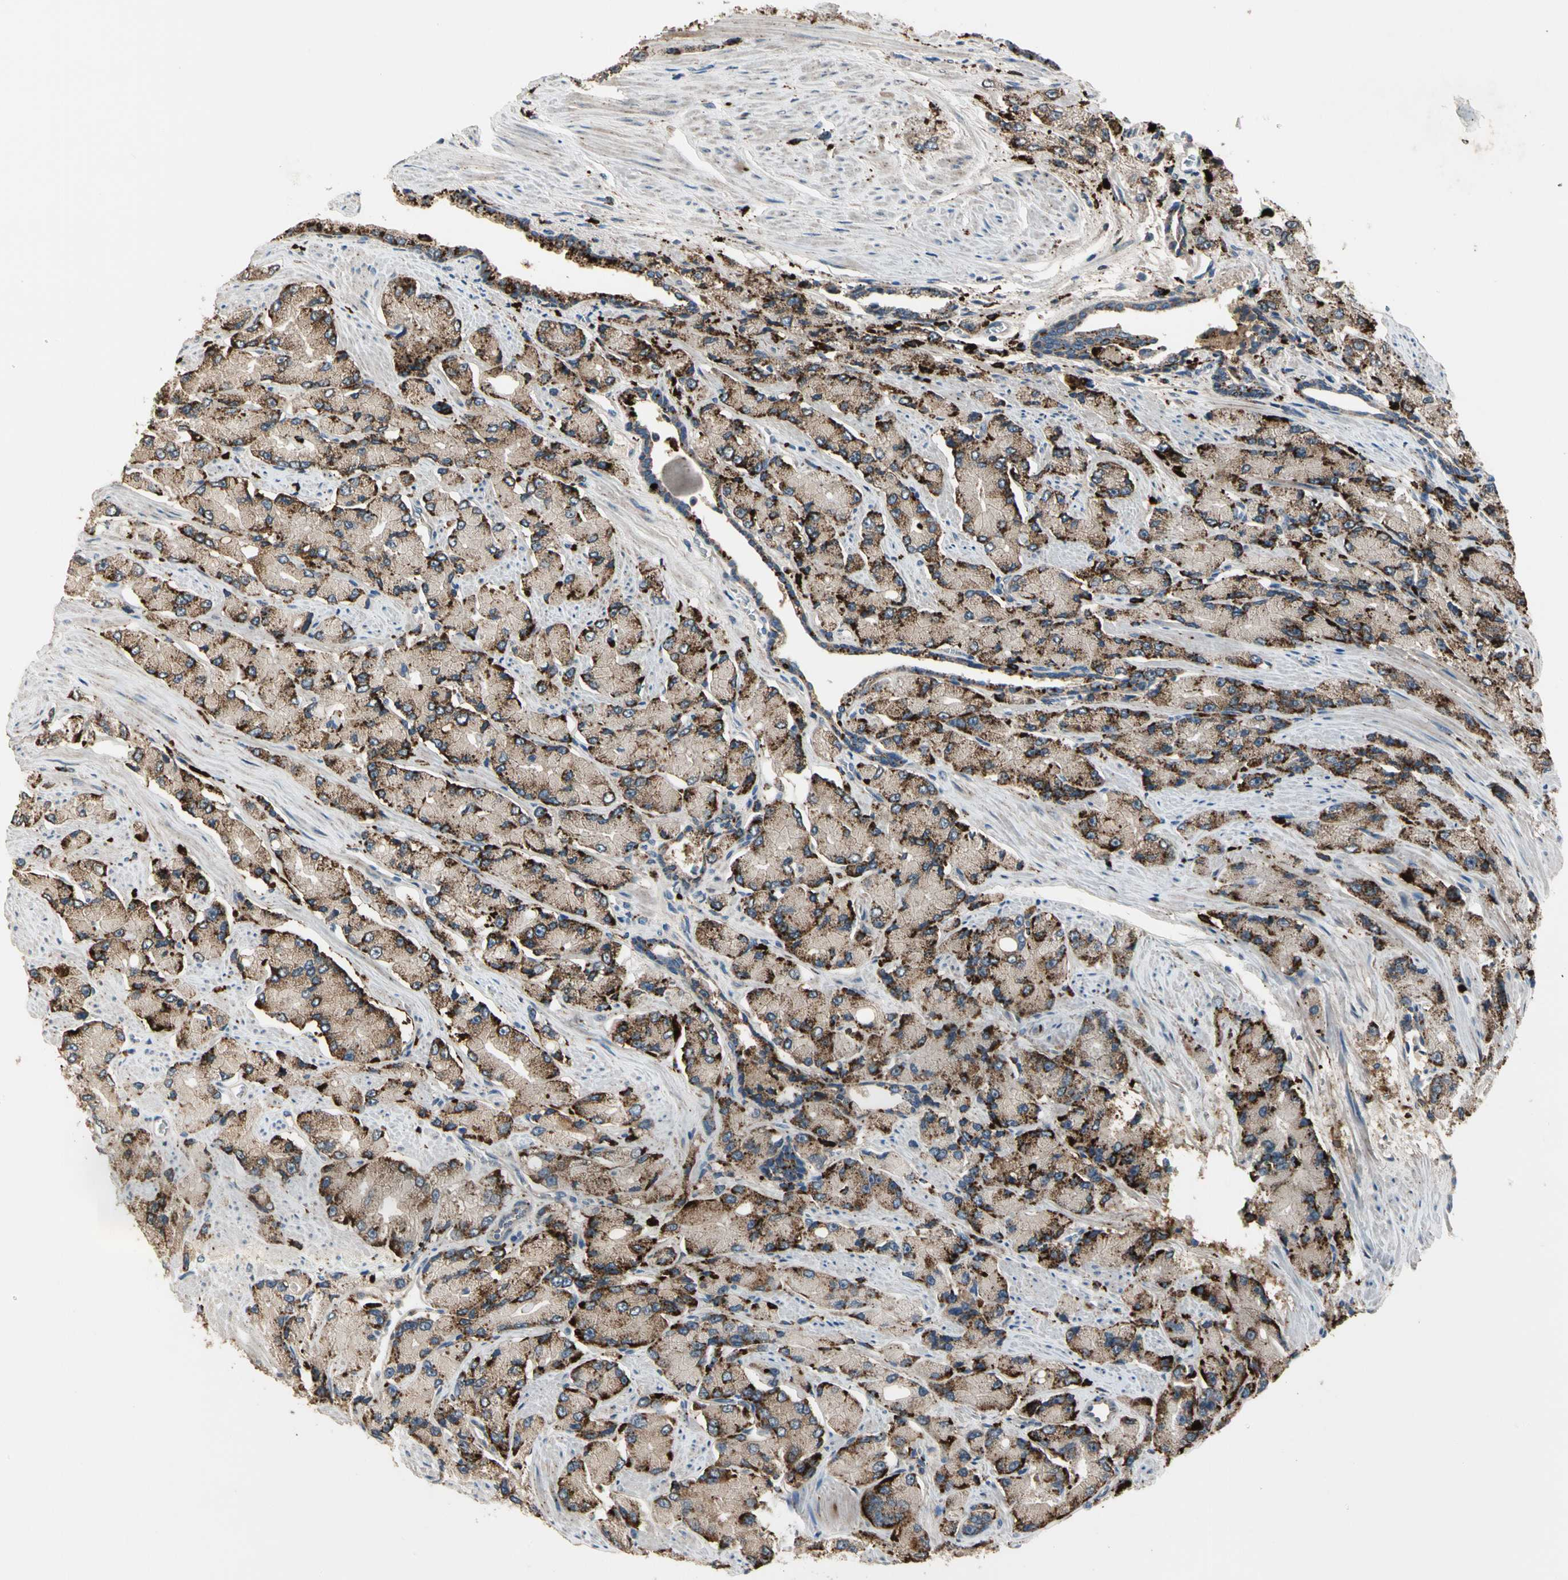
{"staining": {"intensity": "moderate", "quantity": "25%-75%", "location": "cytoplasmic/membranous"}, "tissue": "prostate cancer", "cell_type": "Tumor cells", "image_type": "cancer", "snomed": [{"axis": "morphology", "description": "Adenocarcinoma, High grade"}, {"axis": "topography", "description": "Prostate"}], "caption": "This is a histology image of immunohistochemistry (IHC) staining of prostate cancer, which shows moderate expression in the cytoplasmic/membranous of tumor cells.", "gene": "GM2A", "patient": {"sex": "male", "age": 58}}